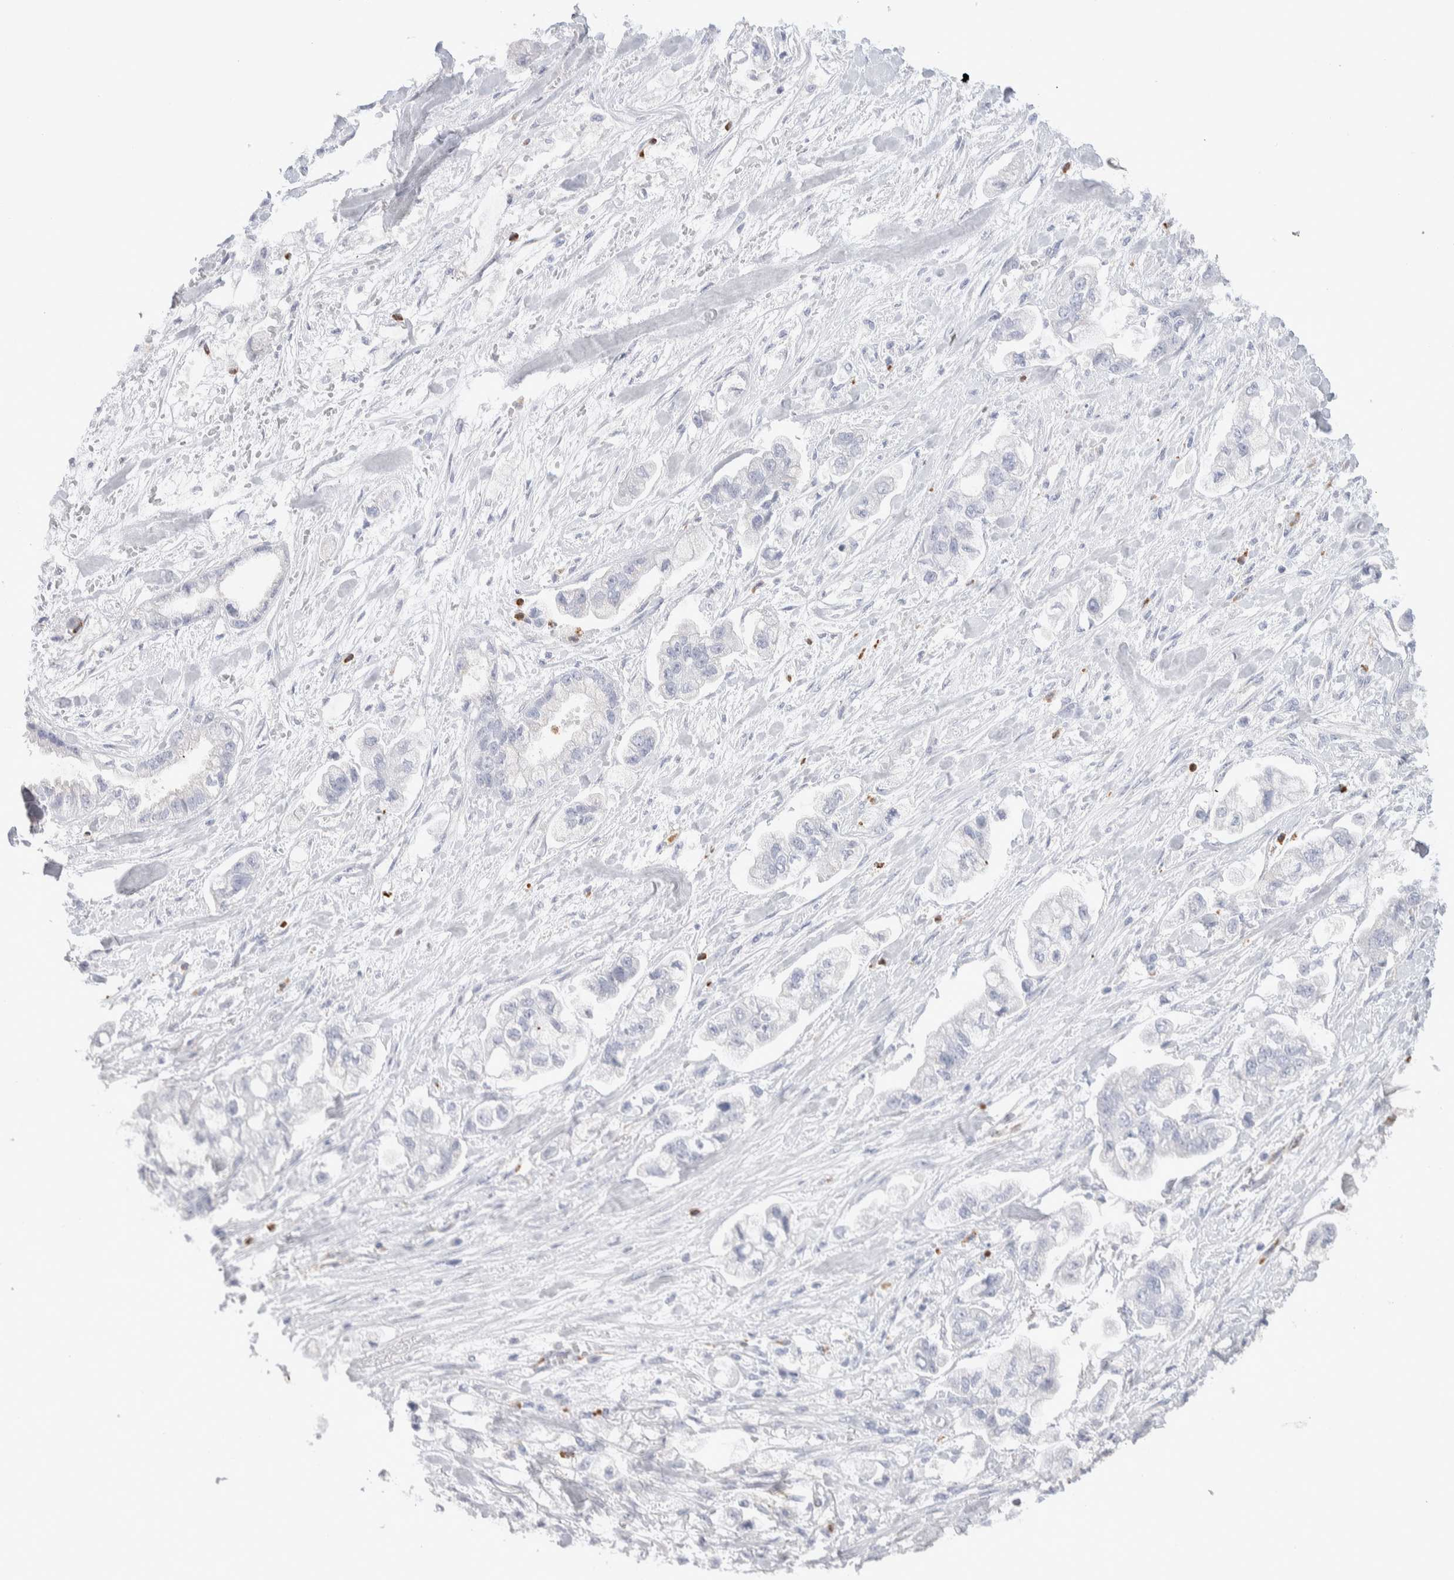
{"staining": {"intensity": "negative", "quantity": "none", "location": "none"}, "tissue": "stomach cancer", "cell_type": "Tumor cells", "image_type": "cancer", "snomed": [{"axis": "morphology", "description": "Normal tissue, NOS"}, {"axis": "morphology", "description": "Adenocarcinoma, NOS"}, {"axis": "topography", "description": "Stomach"}], "caption": "A histopathology image of human stomach cancer is negative for staining in tumor cells.", "gene": "SEPTIN4", "patient": {"sex": "male", "age": 62}}